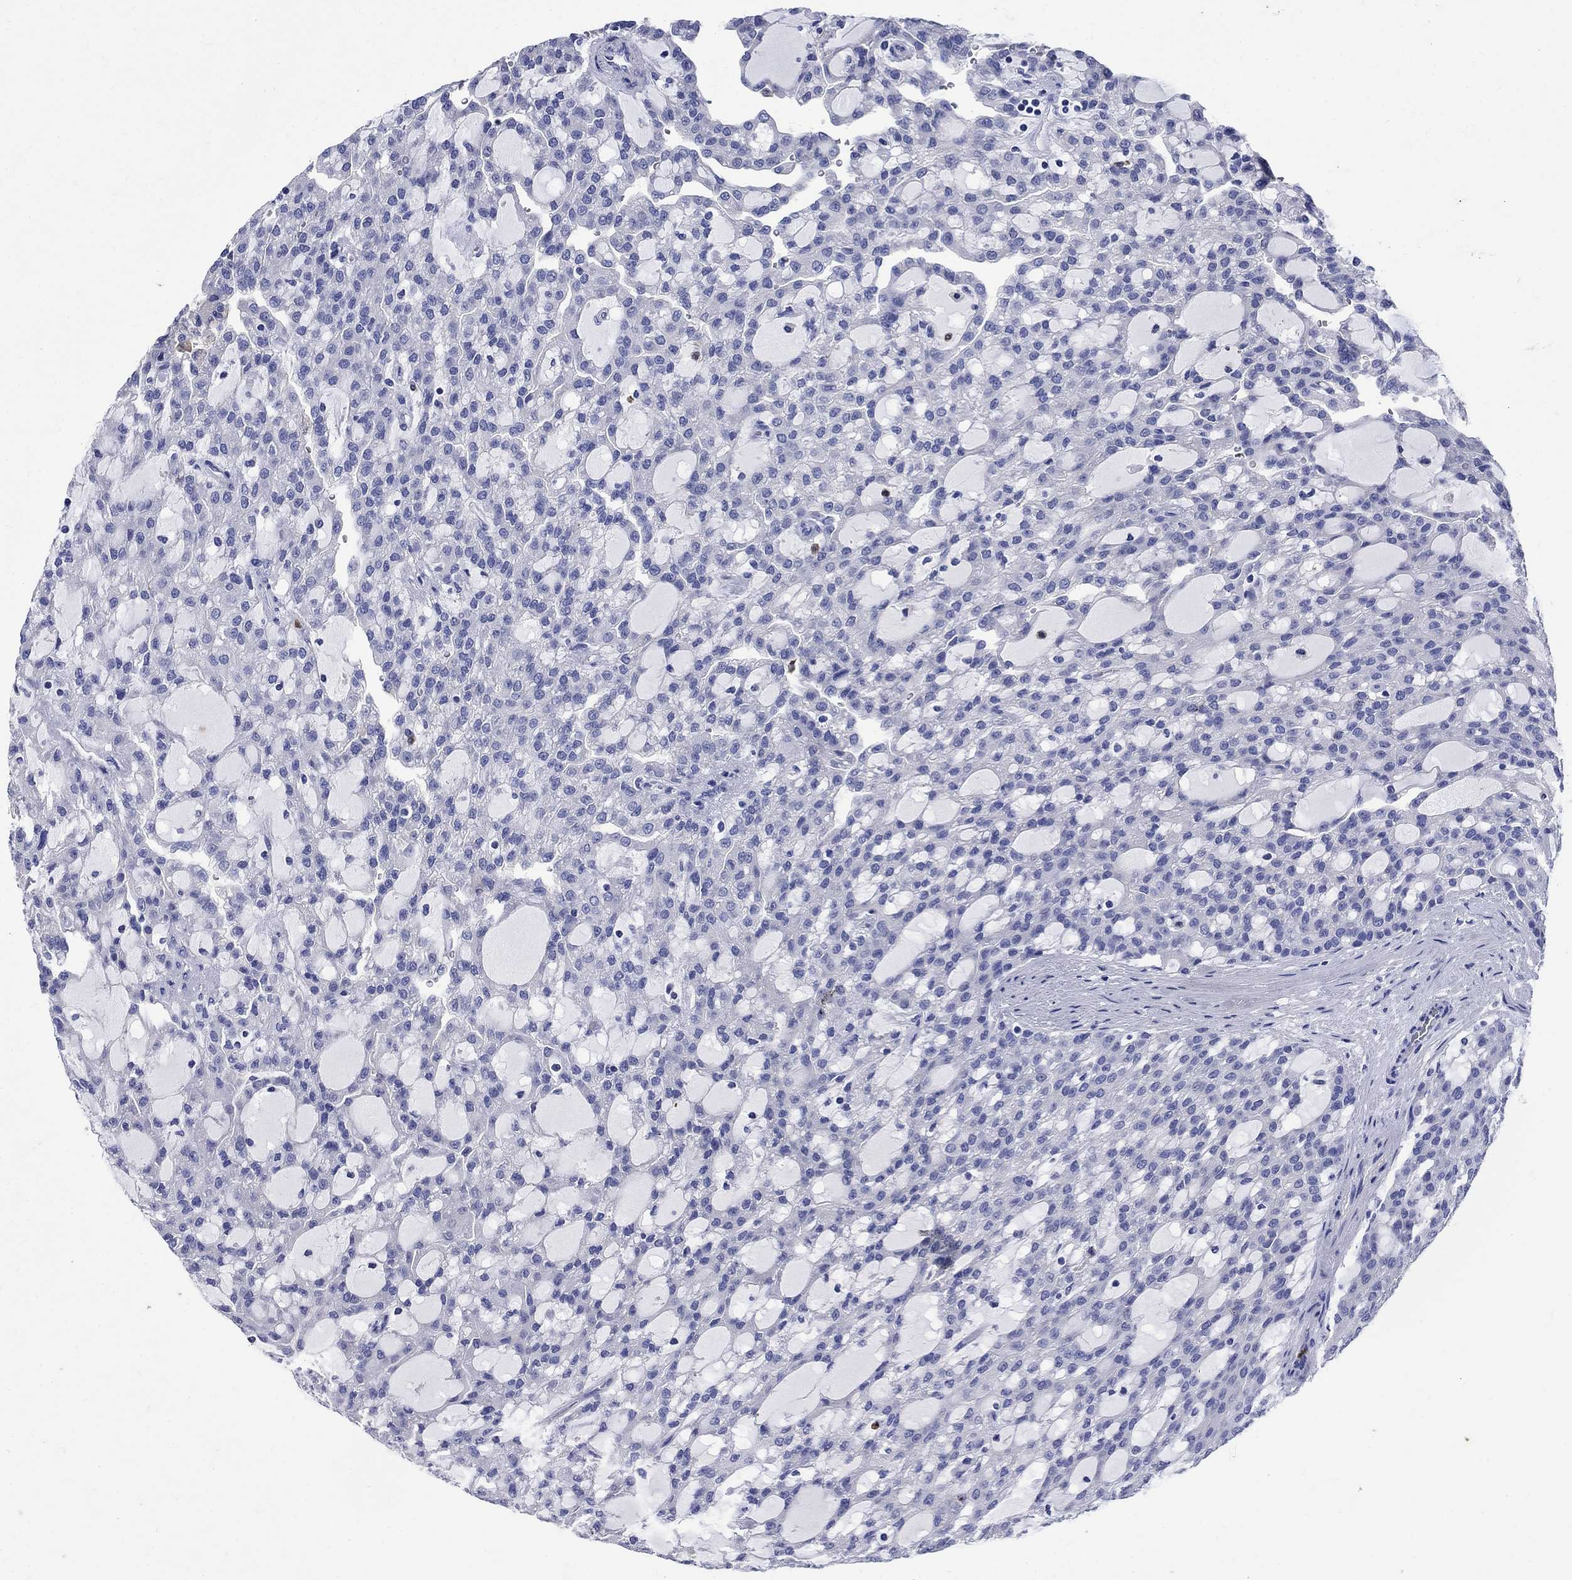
{"staining": {"intensity": "negative", "quantity": "none", "location": "none"}, "tissue": "renal cancer", "cell_type": "Tumor cells", "image_type": "cancer", "snomed": [{"axis": "morphology", "description": "Adenocarcinoma, NOS"}, {"axis": "topography", "description": "Kidney"}], "caption": "Immunohistochemistry (IHC) histopathology image of neoplastic tissue: human renal adenocarcinoma stained with DAB (3,3'-diaminobenzidine) shows no significant protein staining in tumor cells.", "gene": "TFR2", "patient": {"sex": "male", "age": 63}}